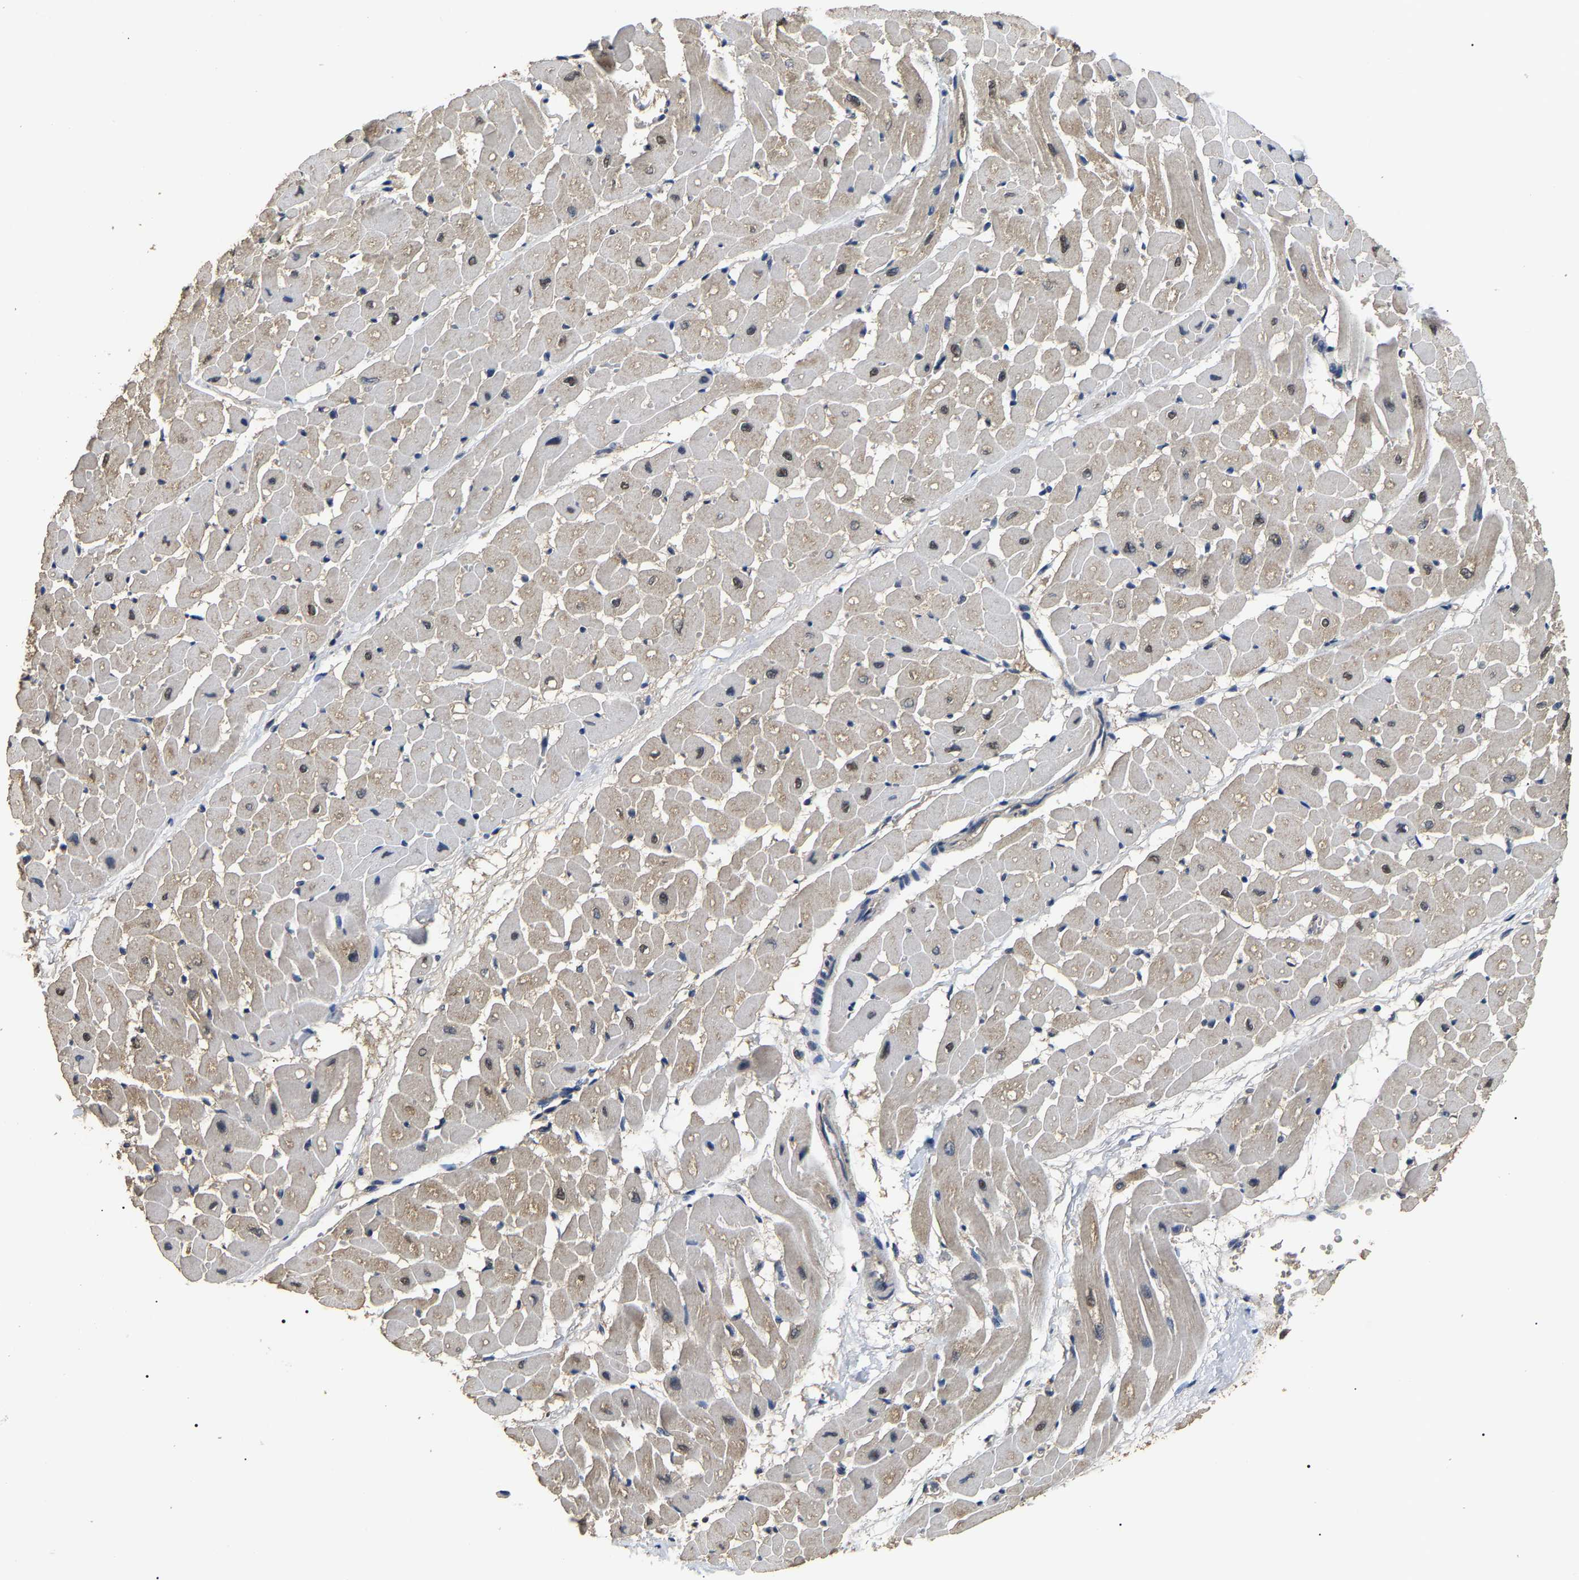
{"staining": {"intensity": "weak", "quantity": "25%-75%", "location": "cytoplasmic/membranous,nuclear"}, "tissue": "heart muscle", "cell_type": "Cardiomyocytes", "image_type": "normal", "snomed": [{"axis": "morphology", "description": "Normal tissue, NOS"}, {"axis": "topography", "description": "Heart"}], "caption": "This is an image of IHC staining of benign heart muscle, which shows weak positivity in the cytoplasmic/membranous,nuclear of cardiomyocytes.", "gene": "PSMD8", "patient": {"sex": "male", "age": 45}}